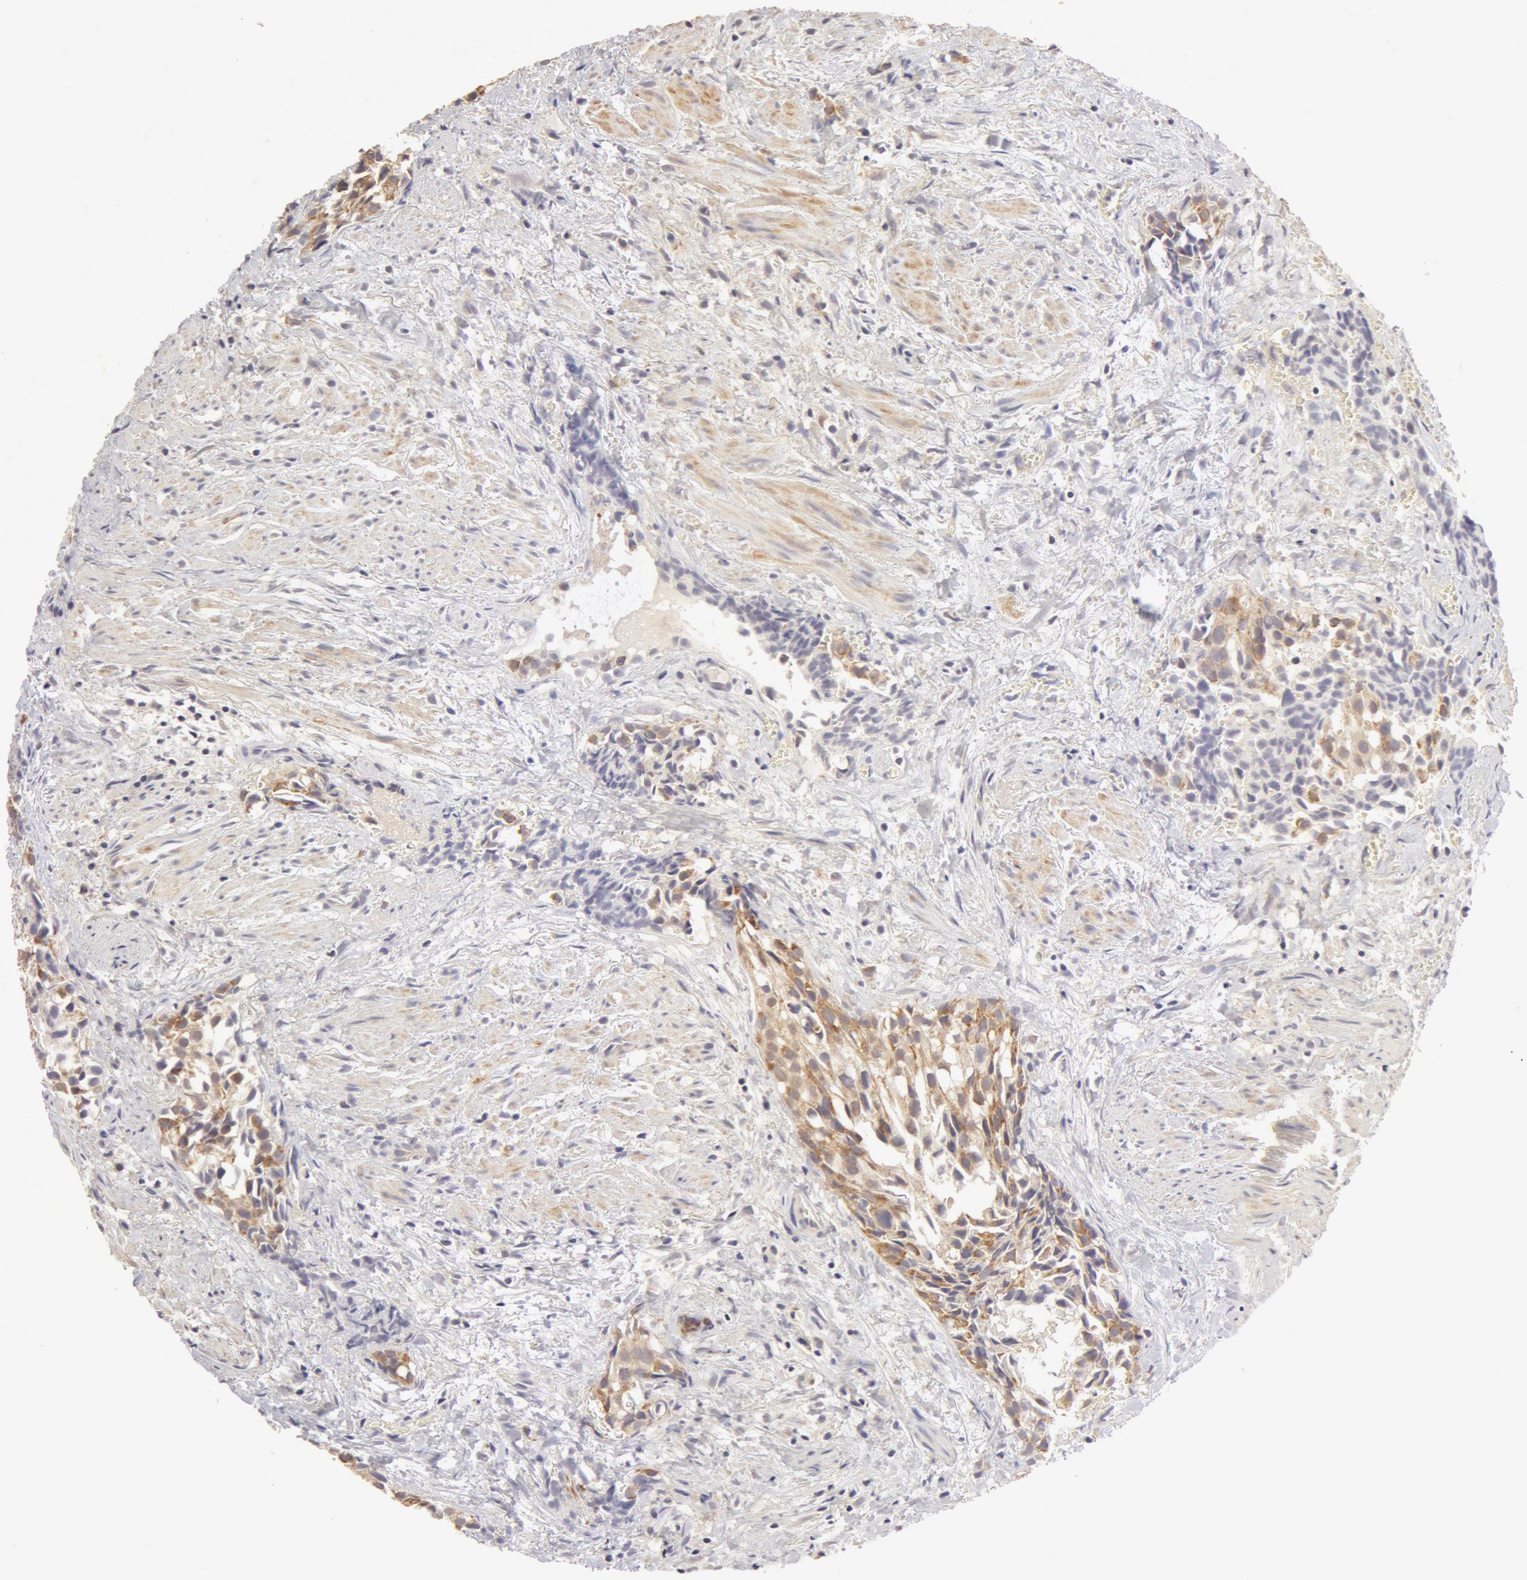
{"staining": {"intensity": "negative", "quantity": "none", "location": "none"}, "tissue": "urothelial cancer", "cell_type": "Tumor cells", "image_type": "cancer", "snomed": [{"axis": "morphology", "description": "Urothelial carcinoma, High grade"}, {"axis": "topography", "description": "Urinary bladder"}], "caption": "Immunohistochemistry (IHC) micrograph of neoplastic tissue: urothelial cancer stained with DAB (3,3'-diaminobenzidine) shows no significant protein staining in tumor cells.", "gene": "ADPRH", "patient": {"sex": "female", "age": 78}}